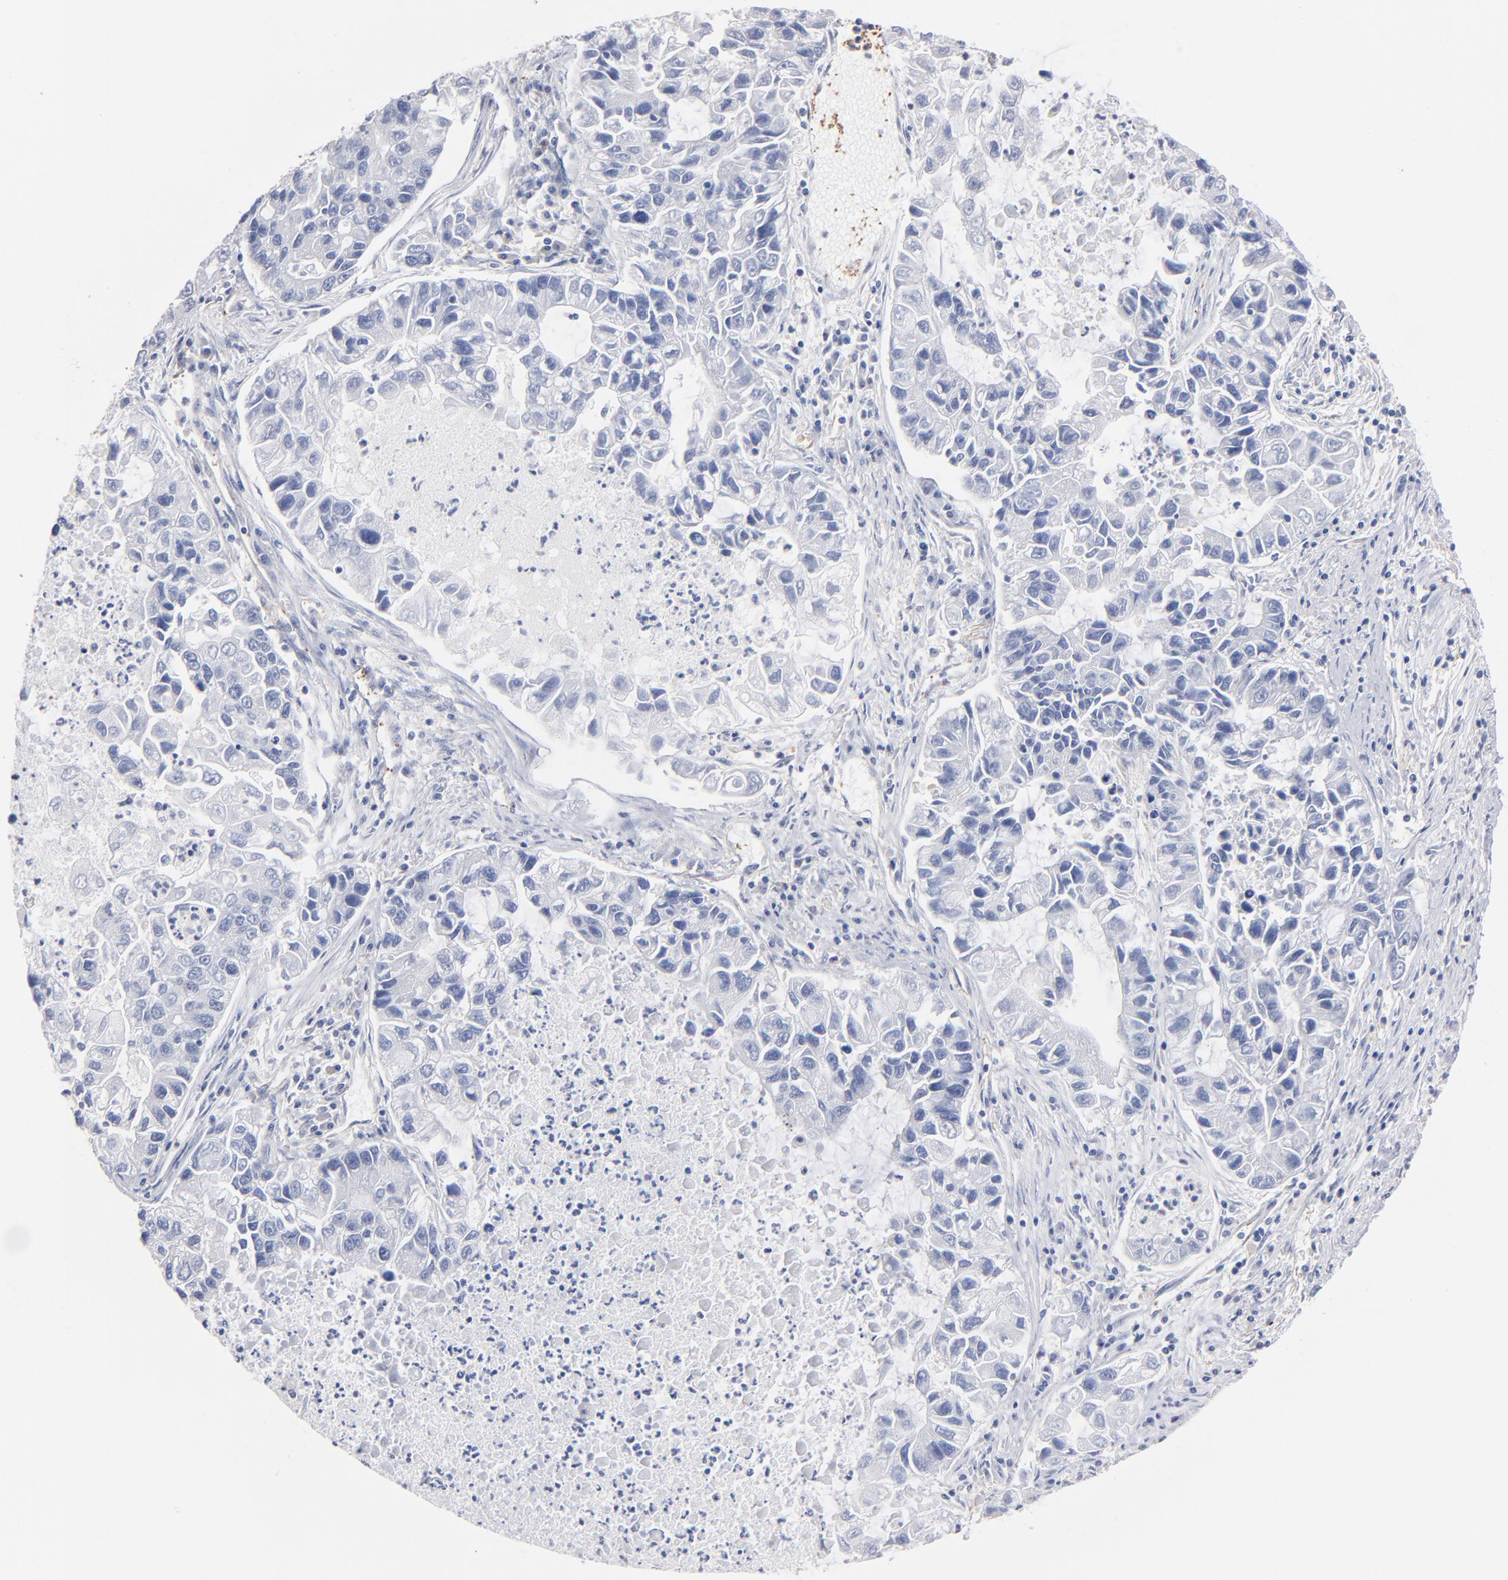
{"staining": {"intensity": "negative", "quantity": "none", "location": "none"}, "tissue": "lung cancer", "cell_type": "Tumor cells", "image_type": "cancer", "snomed": [{"axis": "morphology", "description": "Adenocarcinoma, NOS"}, {"axis": "topography", "description": "Lung"}], "caption": "Human adenocarcinoma (lung) stained for a protein using immunohistochemistry shows no staining in tumor cells.", "gene": "ITGA8", "patient": {"sex": "female", "age": 51}}